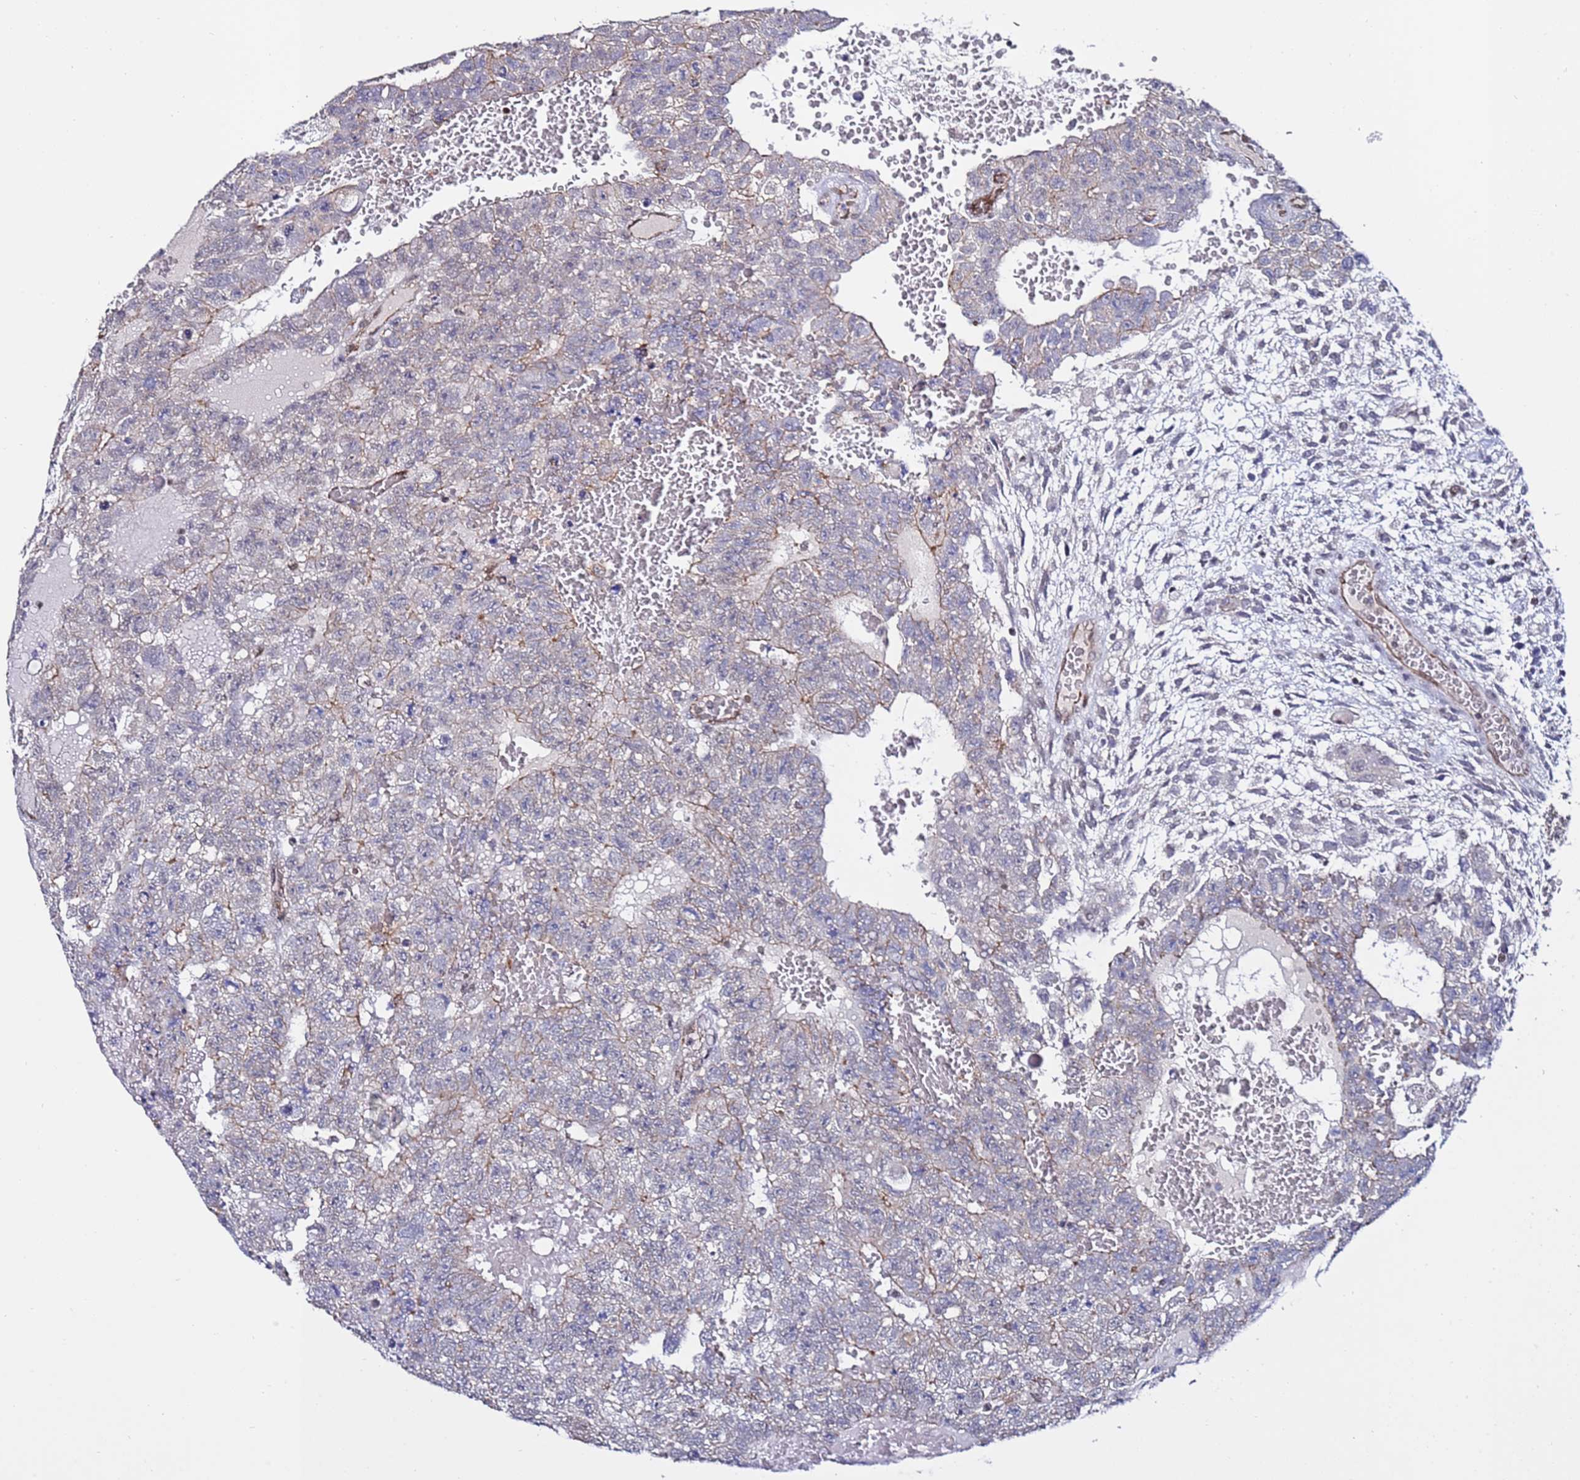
{"staining": {"intensity": "weak", "quantity": "25%-75%", "location": "cytoplasmic/membranous"}, "tissue": "testis cancer", "cell_type": "Tumor cells", "image_type": "cancer", "snomed": [{"axis": "morphology", "description": "Carcinoma, Embryonal, NOS"}, {"axis": "topography", "description": "Testis"}], "caption": "Brown immunohistochemical staining in testis cancer exhibits weak cytoplasmic/membranous positivity in about 25%-75% of tumor cells. (Brightfield microscopy of DAB IHC at high magnification).", "gene": "TENM3", "patient": {"sex": "male", "age": 26}}